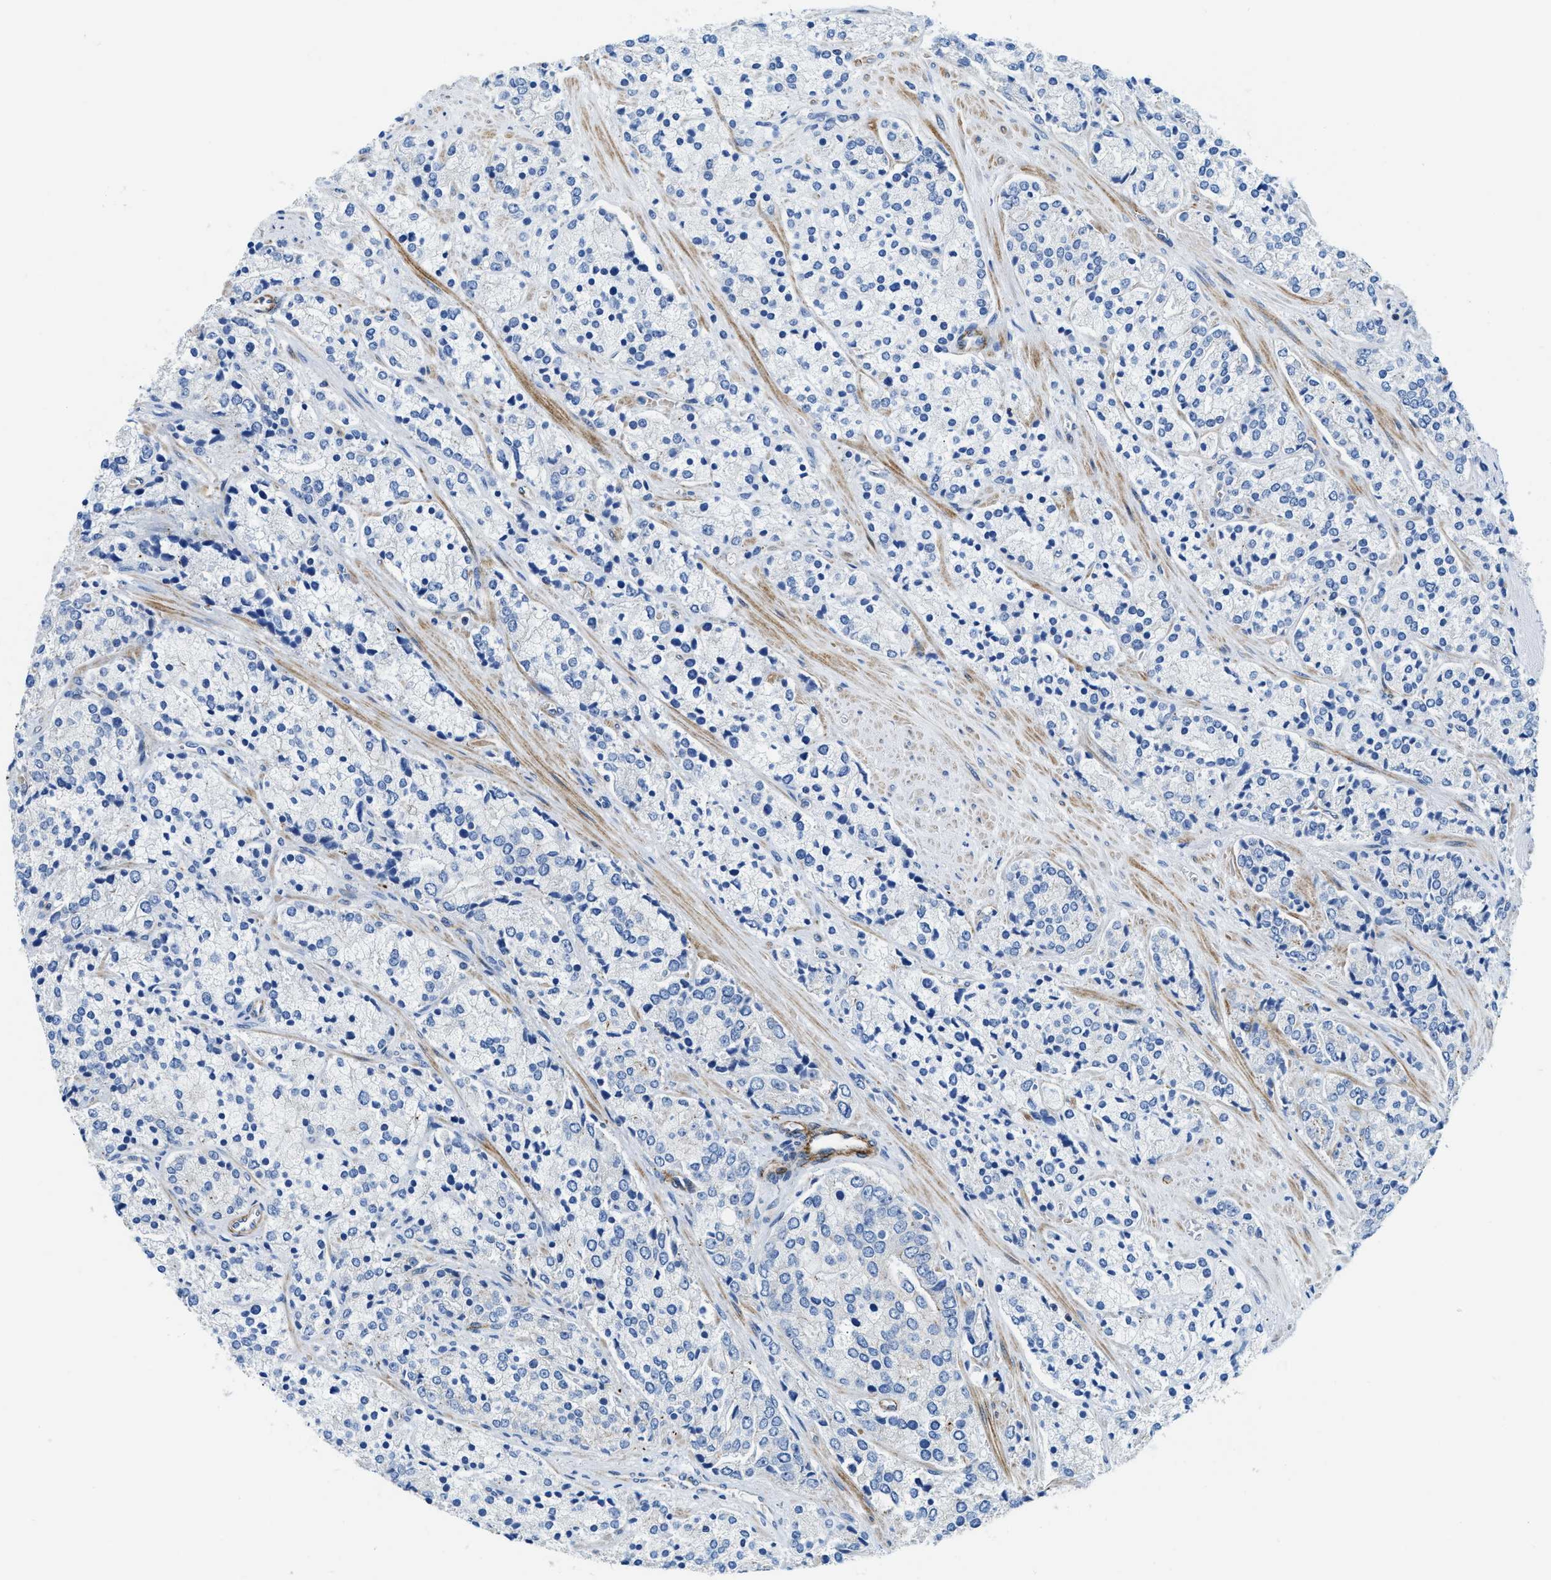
{"staining": {"intensity": "negative", "quantity": "none", "location": "none"}, "tissue": "prostate cancer", "cell_type": "Tumor cells", "image_type": "cancer", "snomed": [{"axis": "morphology", "description": "Adenocarcinoma, High grade"}, {"axis": "topography", "description": "Prostate"}], "caption": "A photomicrograph of prostate cancer (high-grade adenocarcinoma) stained for a protein exhibits no brown staining in tumor cells. Nuclei are stained in blue.", "gene": "CUTA", "patient": {"sex": "male", "age": 71}}